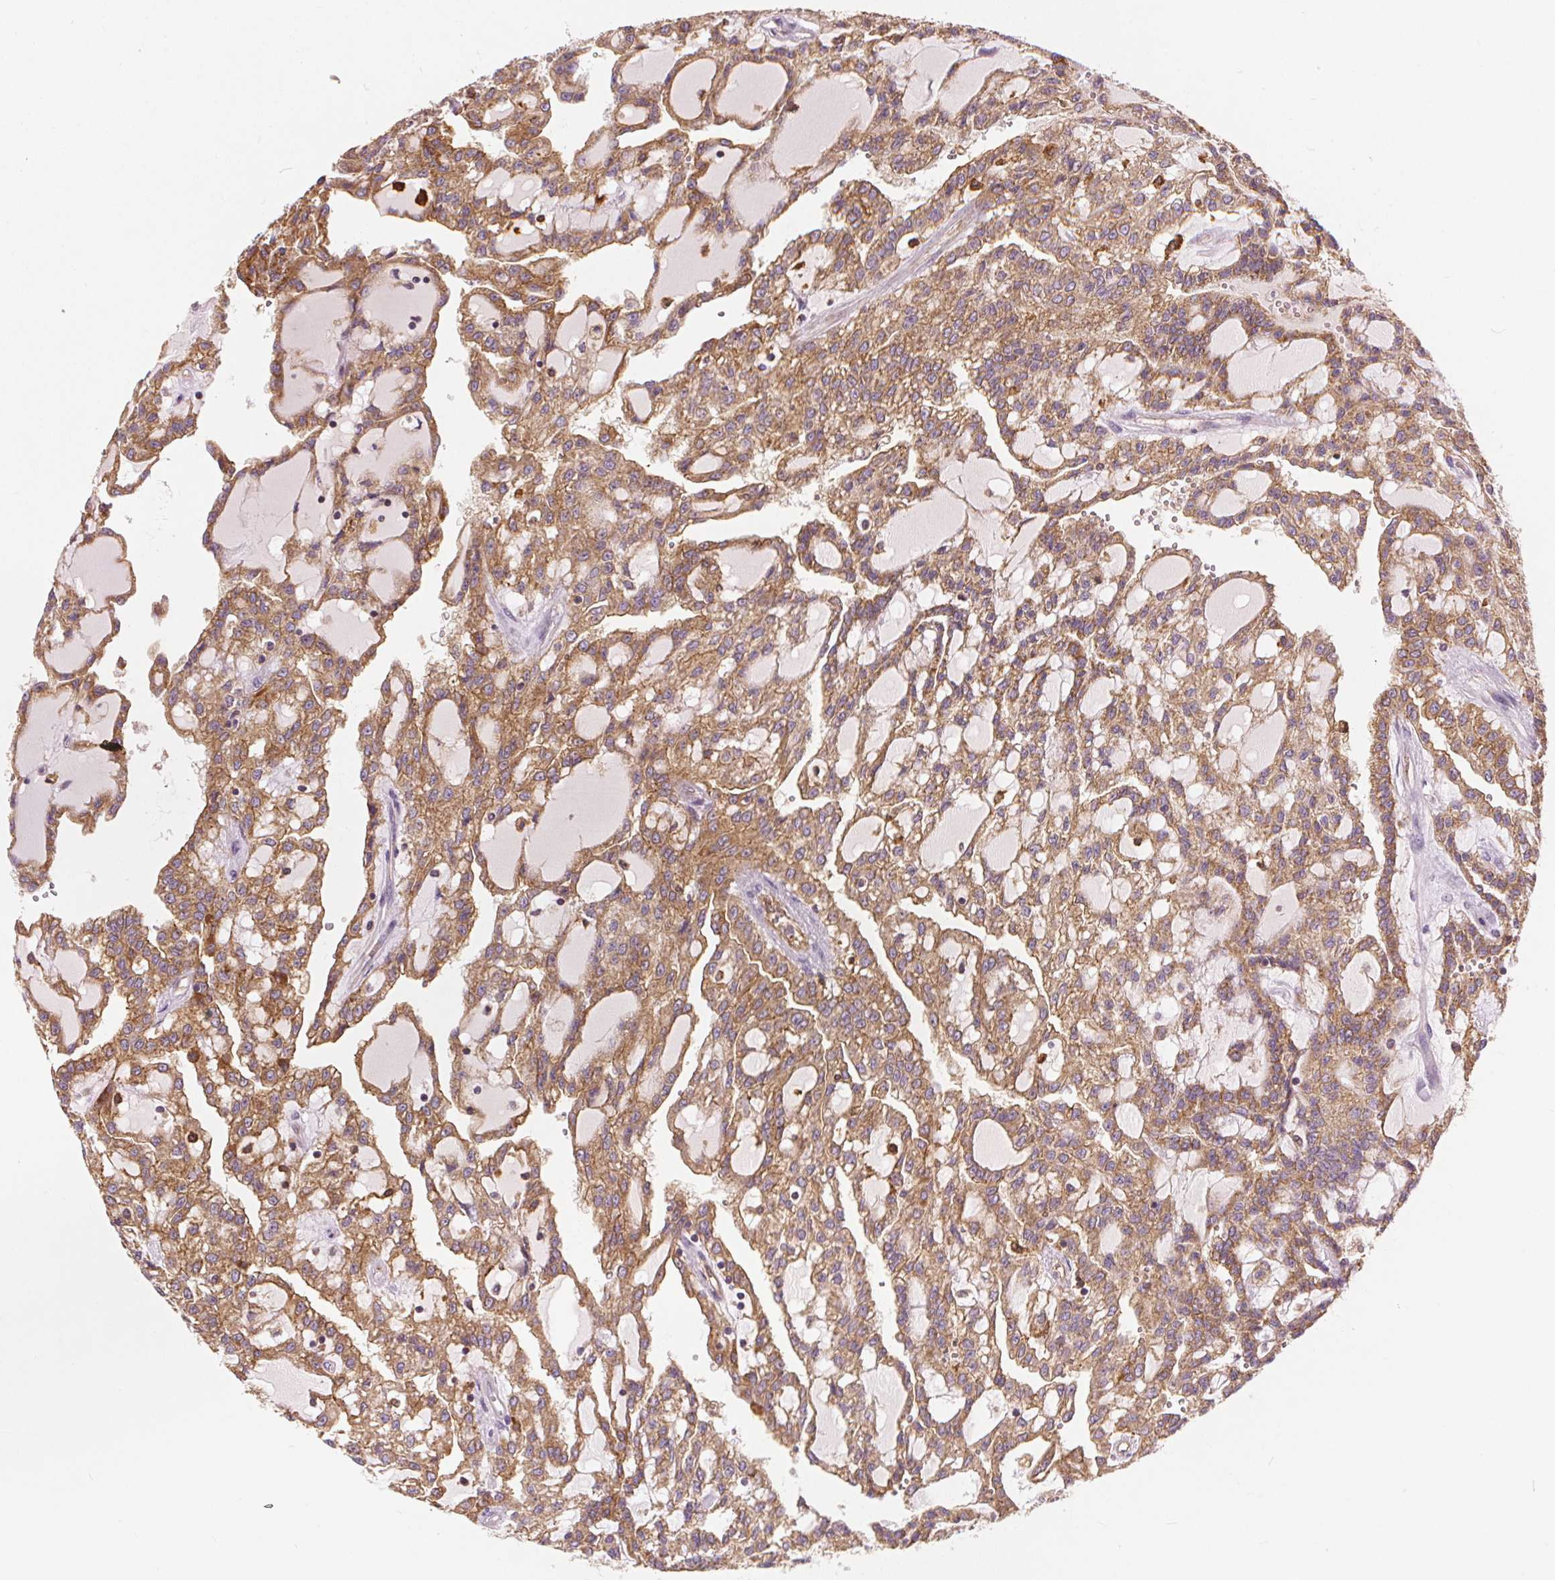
{"staining": {"intensity": "moderate", "quantity": ">75%", "location": "cytoplasmic/membranous"}, "tissue": "renal cancer", "cell_type": "Tumor cells", "image_type": "cancer", "snomed": [{"axis": "morphology", "description": "Adenocarcinoma, NOS"}, {"axis": "topography", "description": "Kidney"}], "caption": "Tumor cells exhibit medium levels of moderate cytoplasmic/membranous positivity in about >75% of cells in human adenocarcinoma (renal).", "gene": "RAB20", "patient": {"sex": "male", "age": 63}}